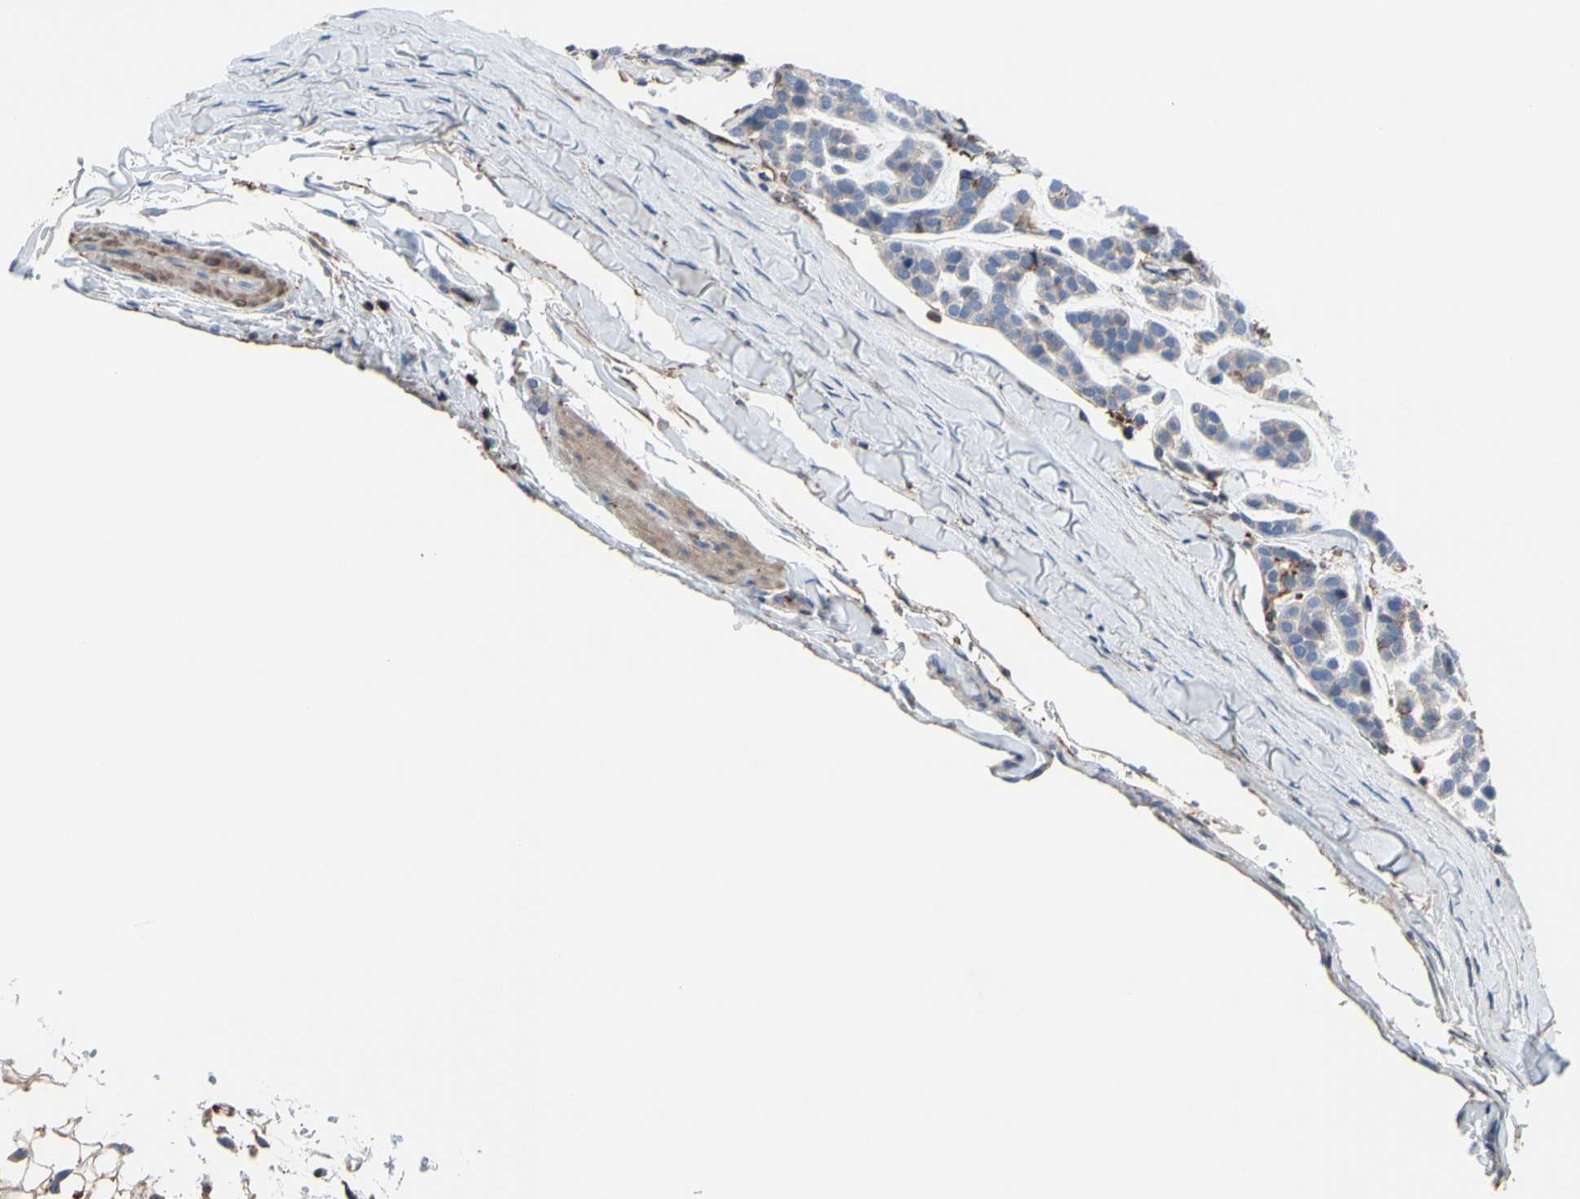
{"staining": {"intensity": "weak", "quantity": ">75%", "location": "cytoplasmic/membranous"}, "tissue": "head and neck cancer", "cell_type": "Tumor cells", "image_type": "cancer", "snomed": [{"axis": "morphology", "description": "Adenocarcinoma, NOS"}, {"axis": "morphology", "description": "Adenoma, NOS"}, {"axis": "topography", "description": "Head-Neck"}], "caption": "A photomicrograph showing weak cytoplasmic/membranous expression in about >75% of tumor cells in head and neck adenoma, as visualized by brown immunohistochemical staining.", "gene": "ANXA6", "patient": {"sex": "female", "age": 55}}